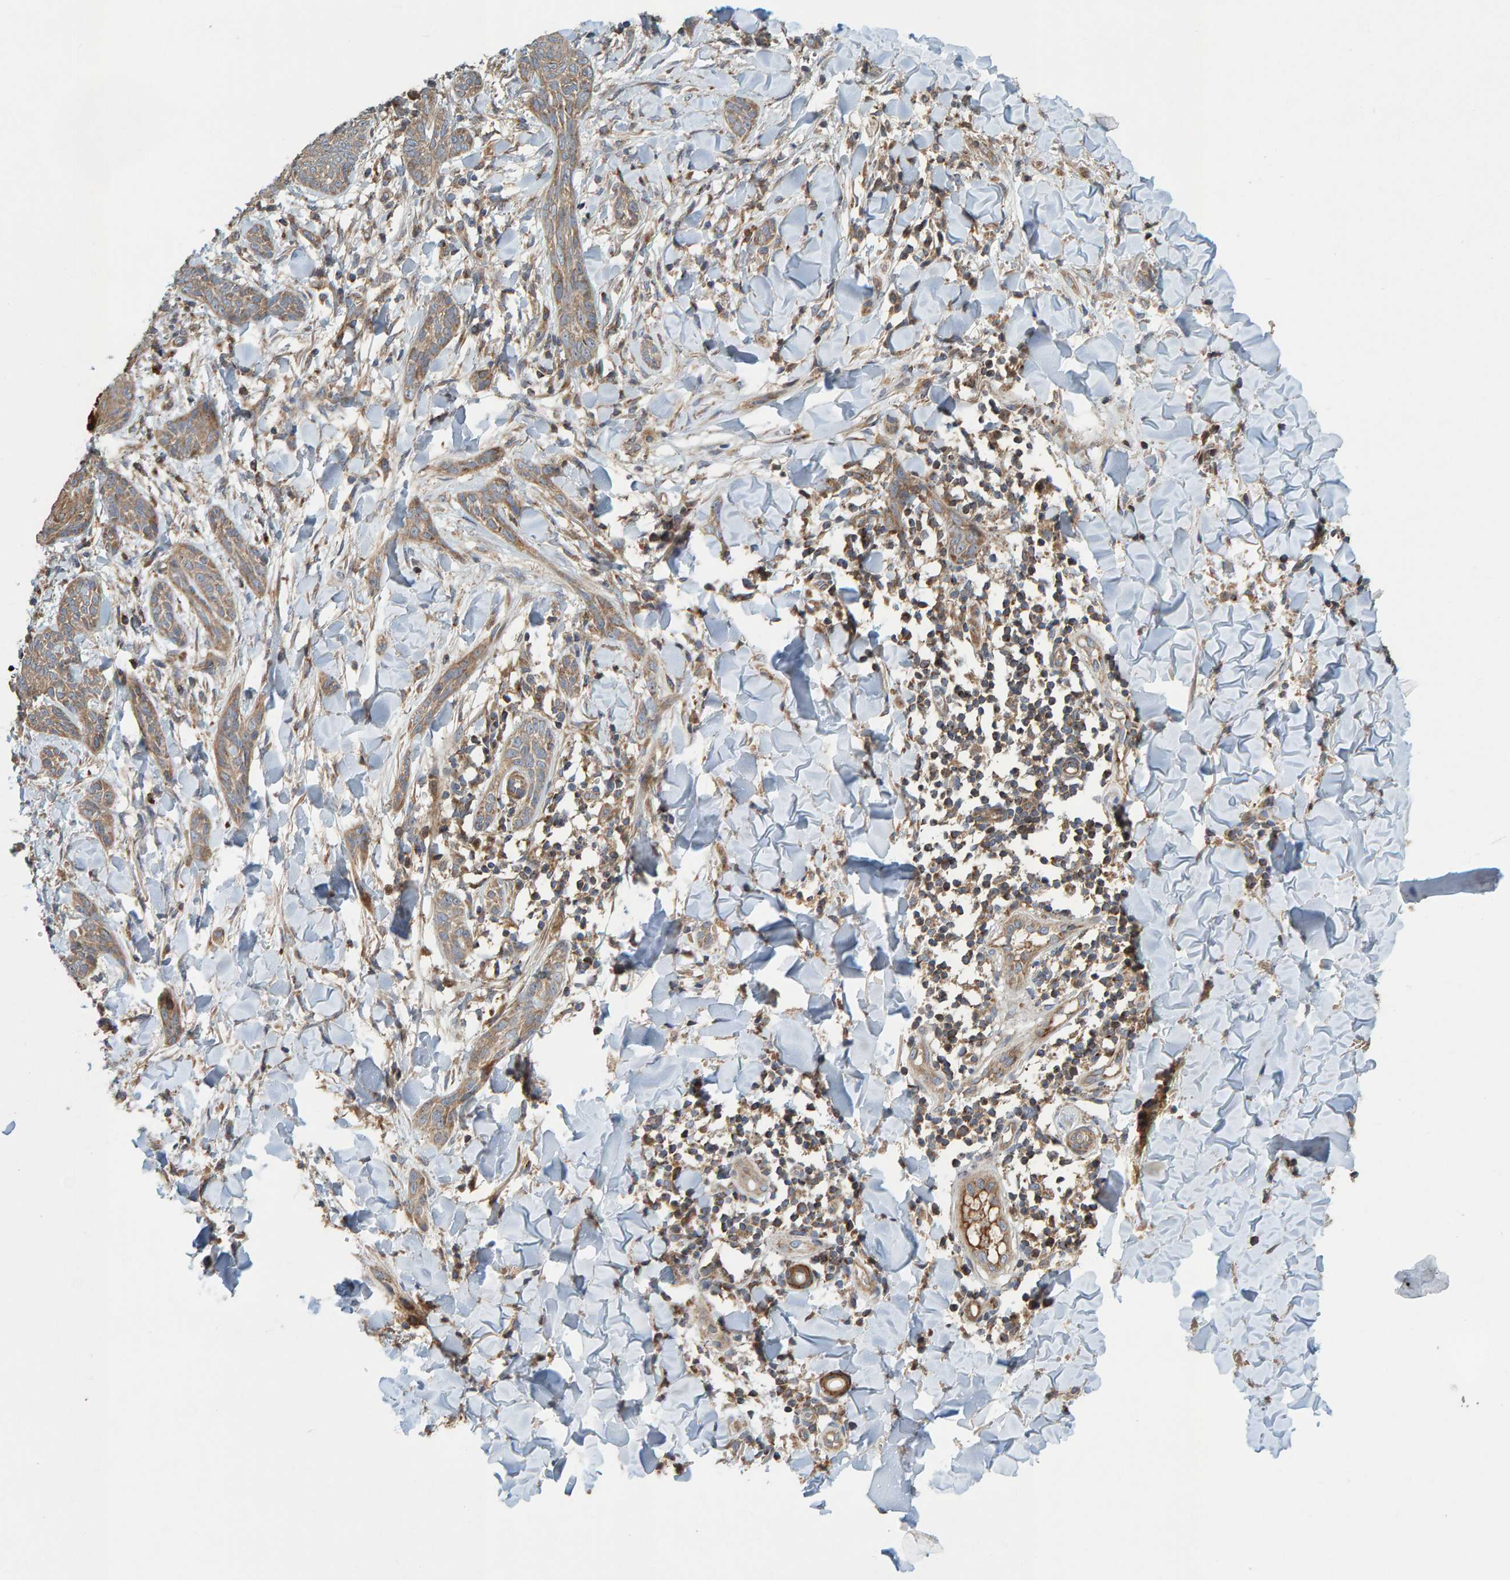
{"staining": {"intensity": "weak", "quantity": ">75%", "location": "cytoplasmic/membranous"}, "tissue": "skin cancer", "cell_type": "Tumor cells", "image_type": "cancer", "snomed": [{"axis": "morphology", "description": "Basal cell carcinoma"}, {"axis": "topography", "description": "Skin"}], "caption": "IHC staining of skin cancer, which exhibits low levels of weak cytoplasmic/membranous expression in about >75% of tumor cells indicating weak cytoplasmic/membranous protein expression. The staining was performed using DAB (brown) for protein detection and nuclei were counterstained in hematoxylin (blue).", "gene": "KIAA0753", "patient": {"sex": "female", "age": 59}}